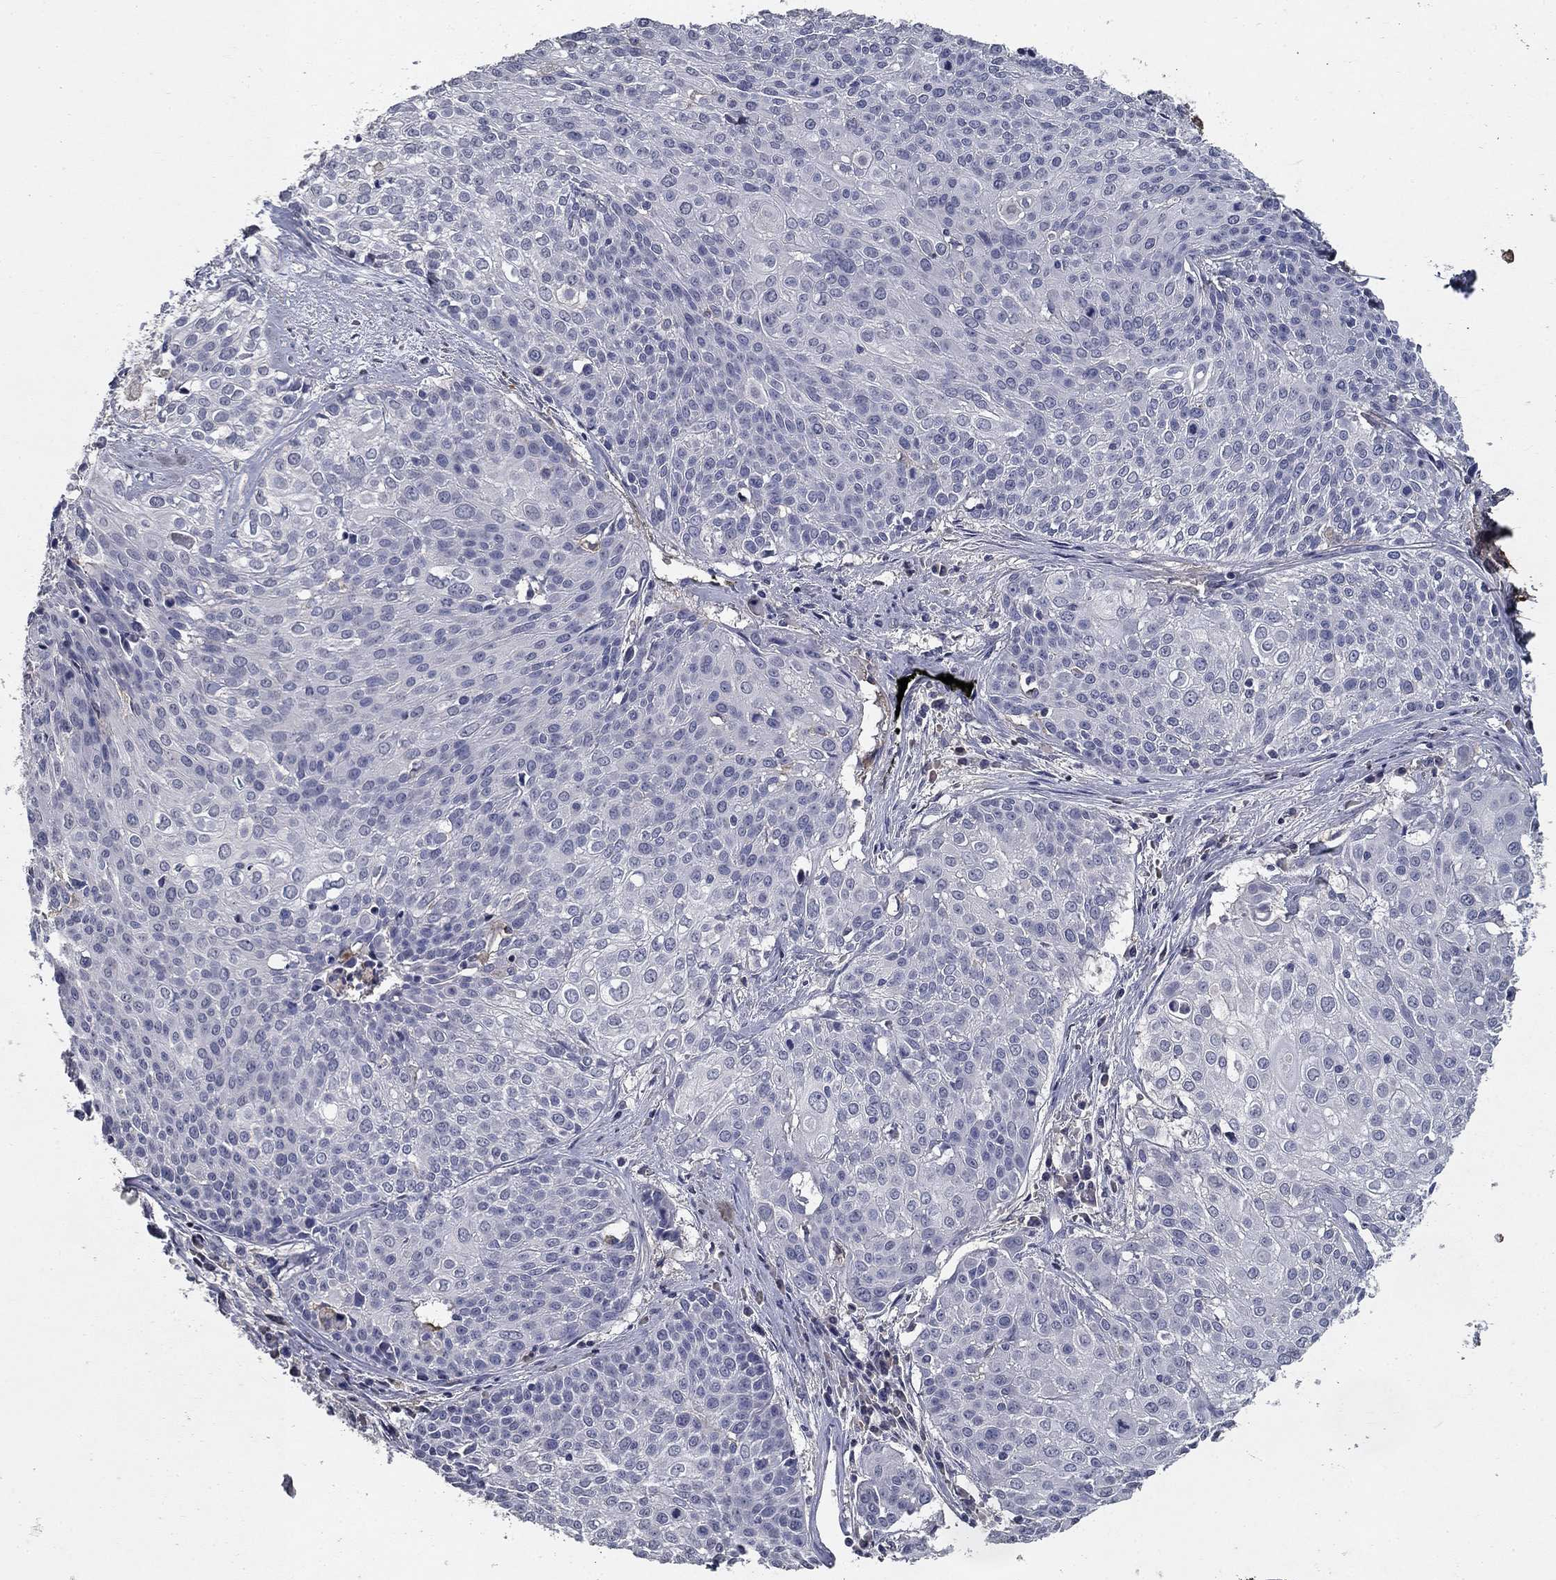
{"staining": {"intensity": "negative", "quantity": "none", "location": "none"}, "tissue": "cervical cancer", "cell_type": "Tumor cells", "image_type": "cancer", "snomed": [{"axis": "morphology", "description": "Squamous cell carcinoma, NOS"}, {"axis": "topography", "description": "Cervix"}], "caption": "Immunohistochemical staining of cervical cancer (squamous cell carcinoma) exhibits no significant expression in tumor cells. Nuclei are stained in blue.", "gene": "CD274", "patient": {"sex": "female", "age": 62}}